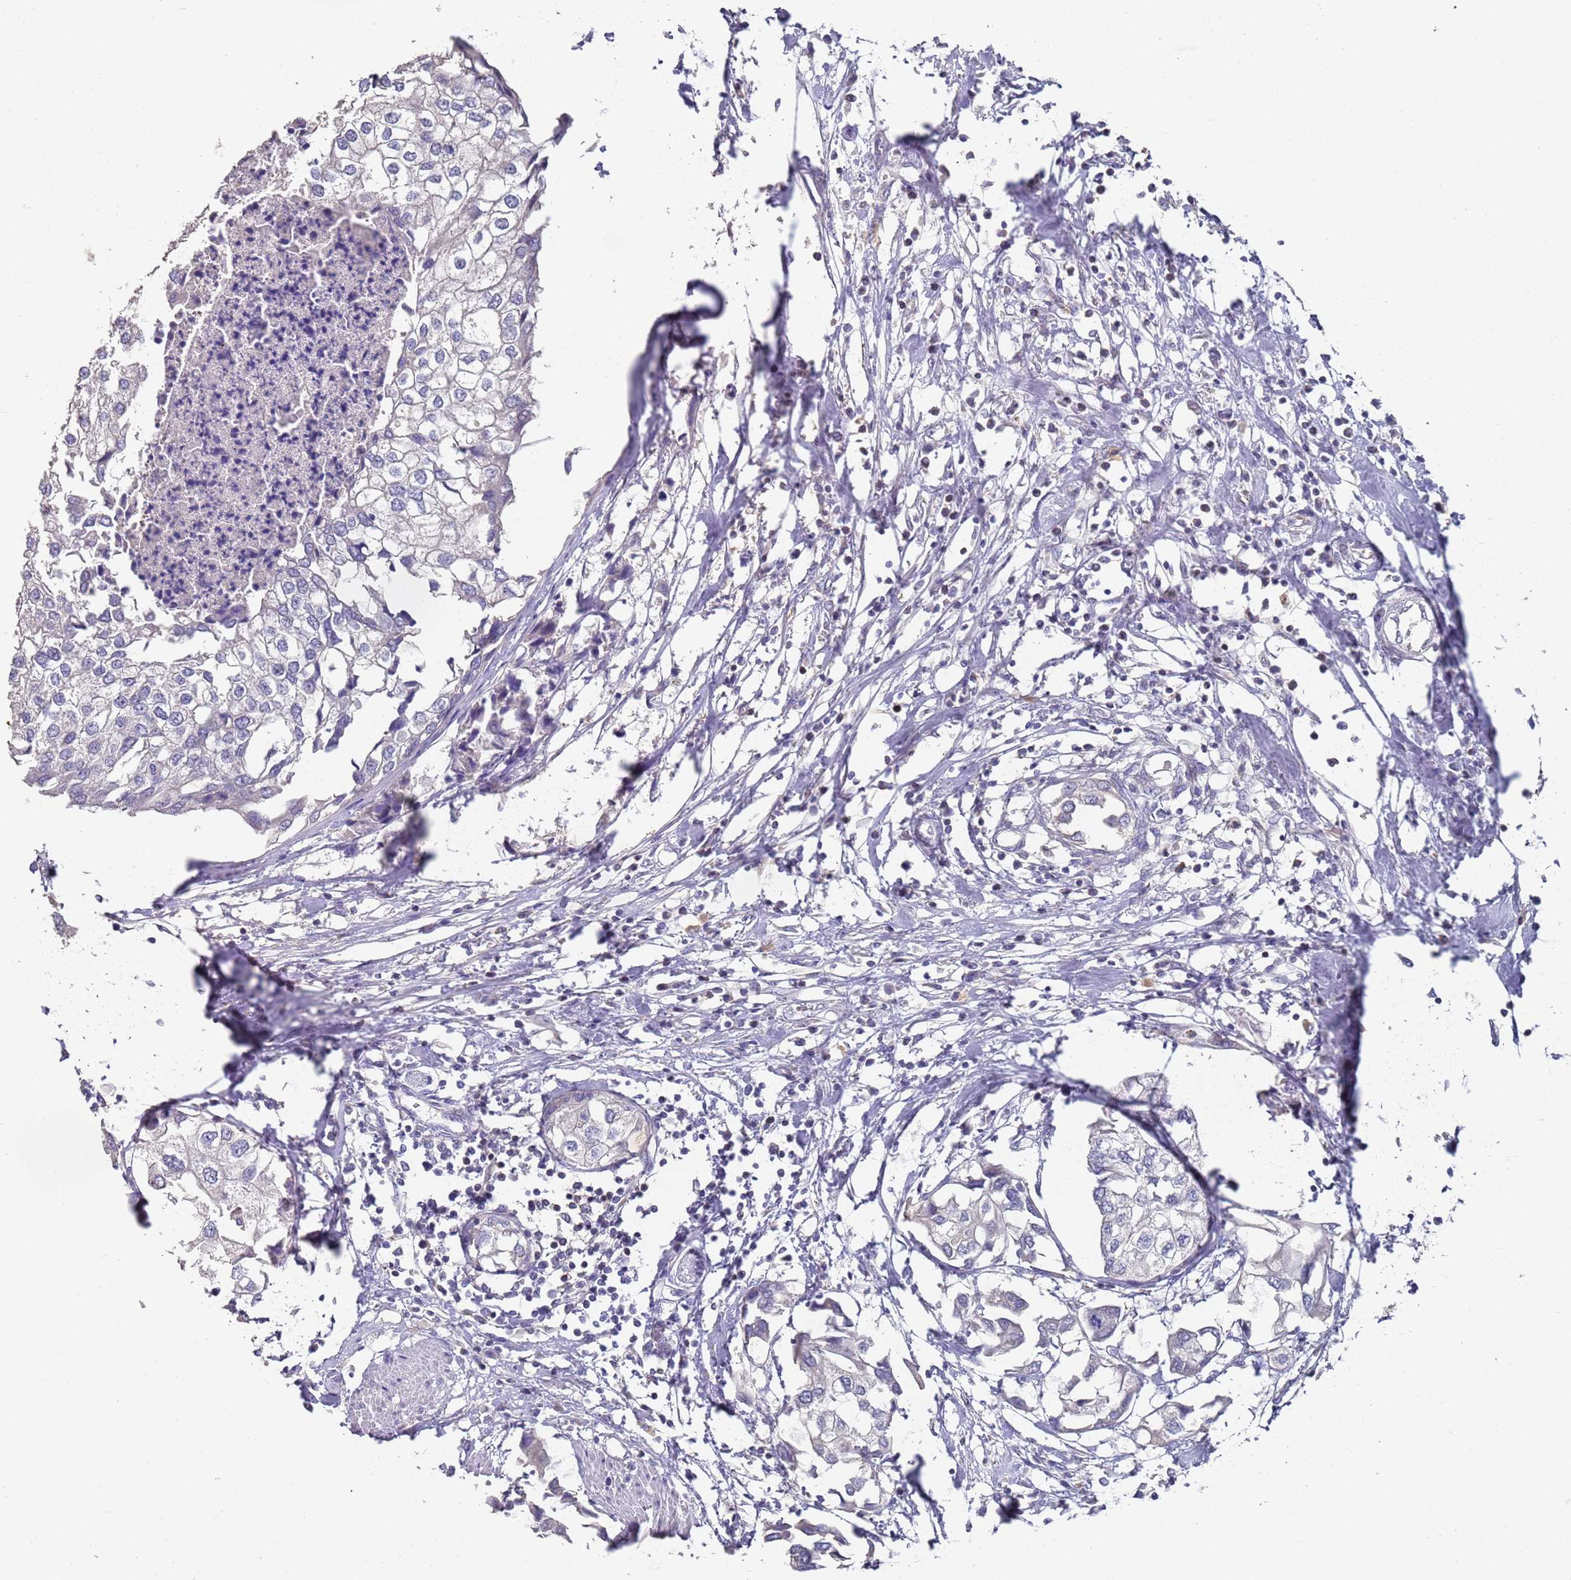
{"staining": {"intensity": "negative", "quantity": "none", "location": "none"}, "tissue": "urothelial cancer", "cell_type": "Tumor cells", "image_type": "cancer", "snomed": [{"axis": "morphology", "description": "Urothelial carcinoma, High grade"}, {"axis": "topography", "description": "Urinary bladder"}], "caption": "Immunohistochemical staining of urothelial carcinoma (high-grade) displays no significant staining in tumor cells.", "gene": "LACC1", "patient": {"sex": "male", "age": 64}}